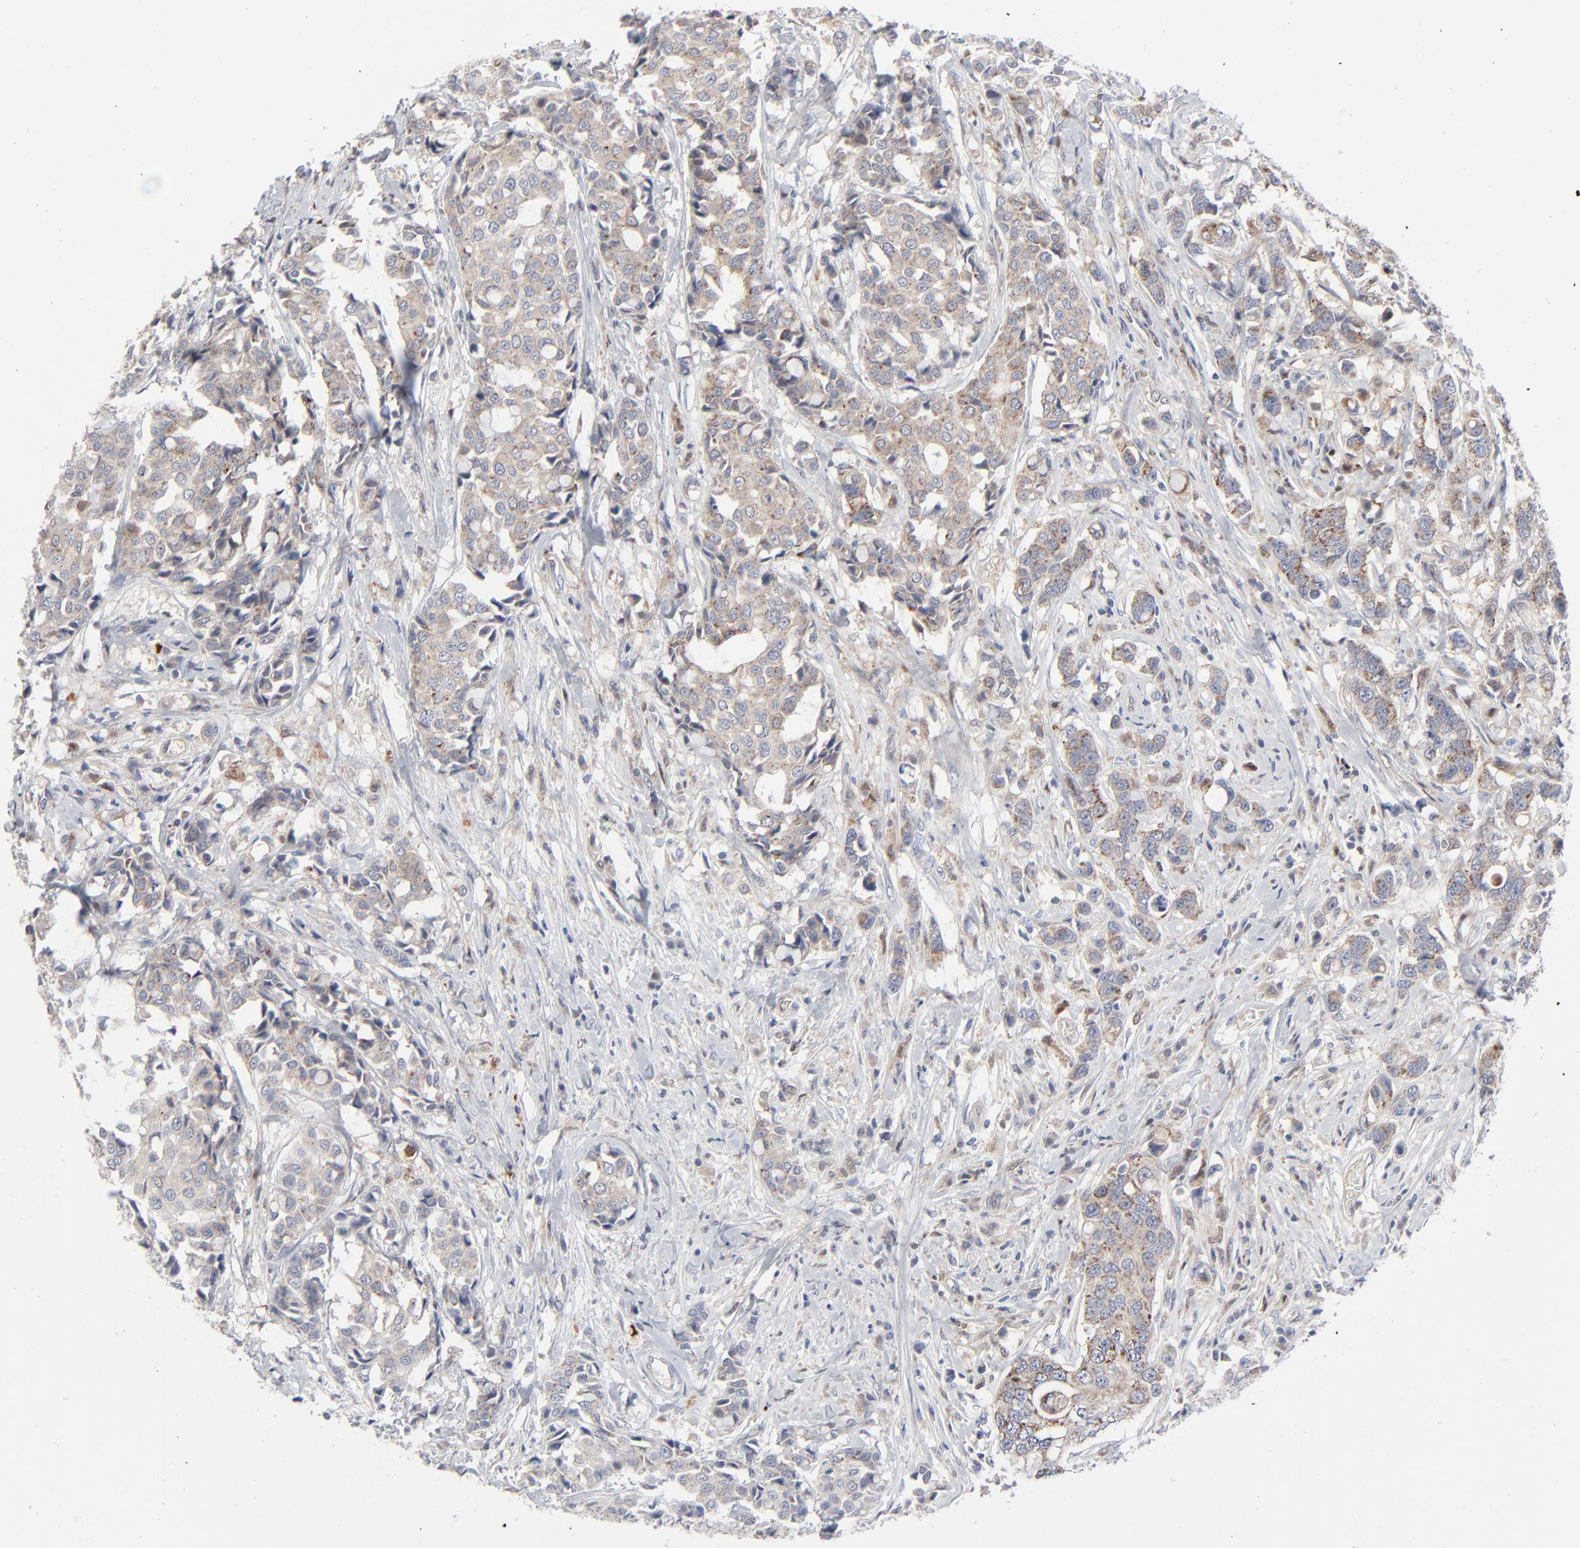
{"staining": {"intensity": "weak", "quantity": "25%-75%", "location": "cytoplasmic/membranous"}, "tissue": "breast cancer", "cell_type": "Tumor cells", "image_type": "cancer", "snomed": [{"axis": "morphology", "description": "Duct carcinoma"}, {"axis": "topography", "description": "Breast"}], "caption": "Breast intraductal carcinoma was stained to show a protein in brown. There is low levels of weak cytoplasmic/membranous staining in approximately 25%-75% of tumor cells.", "gene": "BID", "patient": {"sex": "female", "age": 27}}